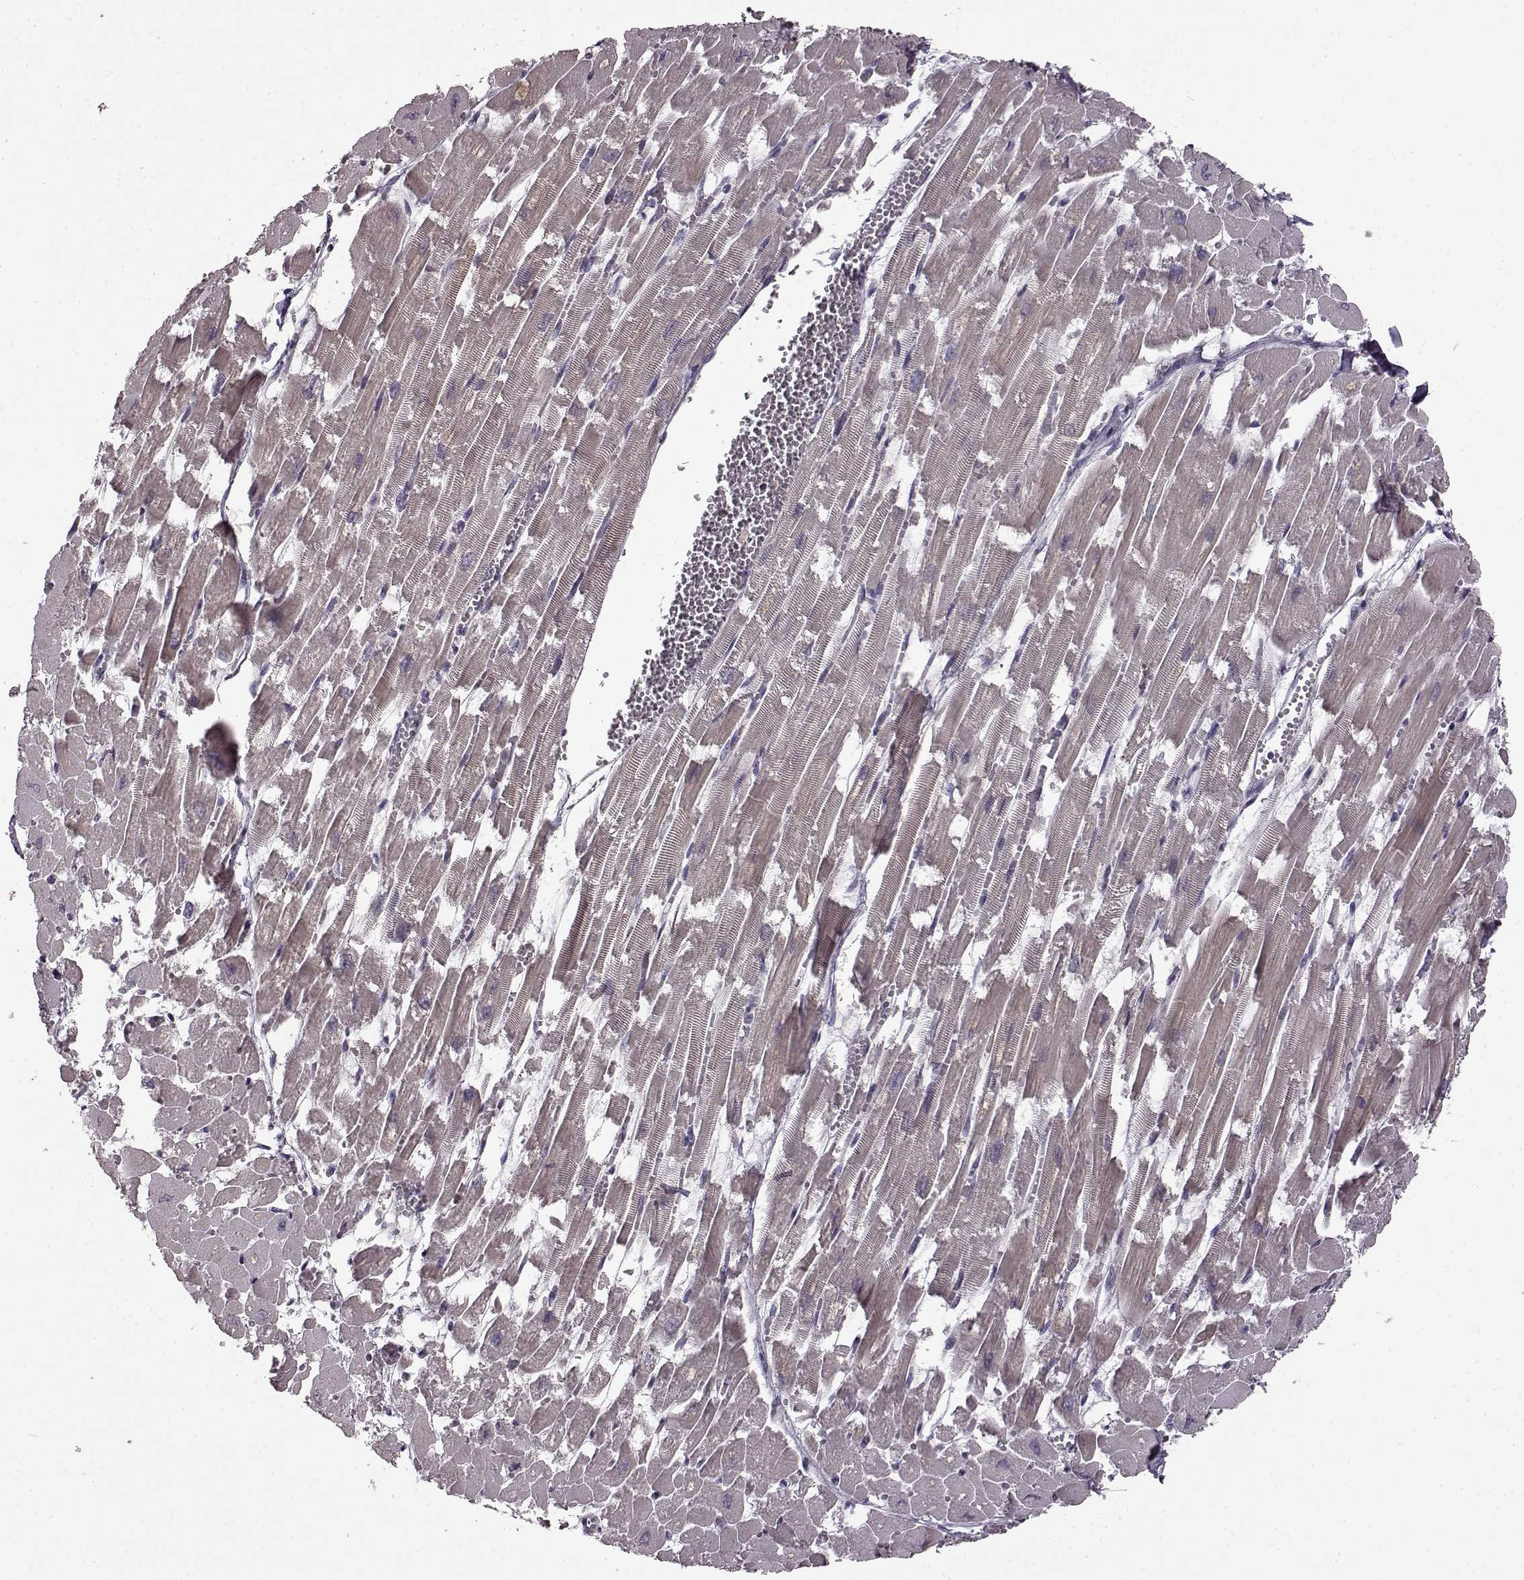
{"staining": {"intensity": "negative", "quantity": "none", "location": "none"}, "tissue": "heart muscle", "cell_type": "Cardiomyocytes", "image_type": "normal", "snomed": [{"axis": "morphology", "description": "Normal tissue, NOS"}, {"axis": "topography", "description": "Heart"}], "caption": "DAB immunohistochemical staining of unremarkable human heart muscle reveals no significant staining in cardiomyocytes.", "gene": "CNGA3", "patient": {"sex": "female", "age": 52}}